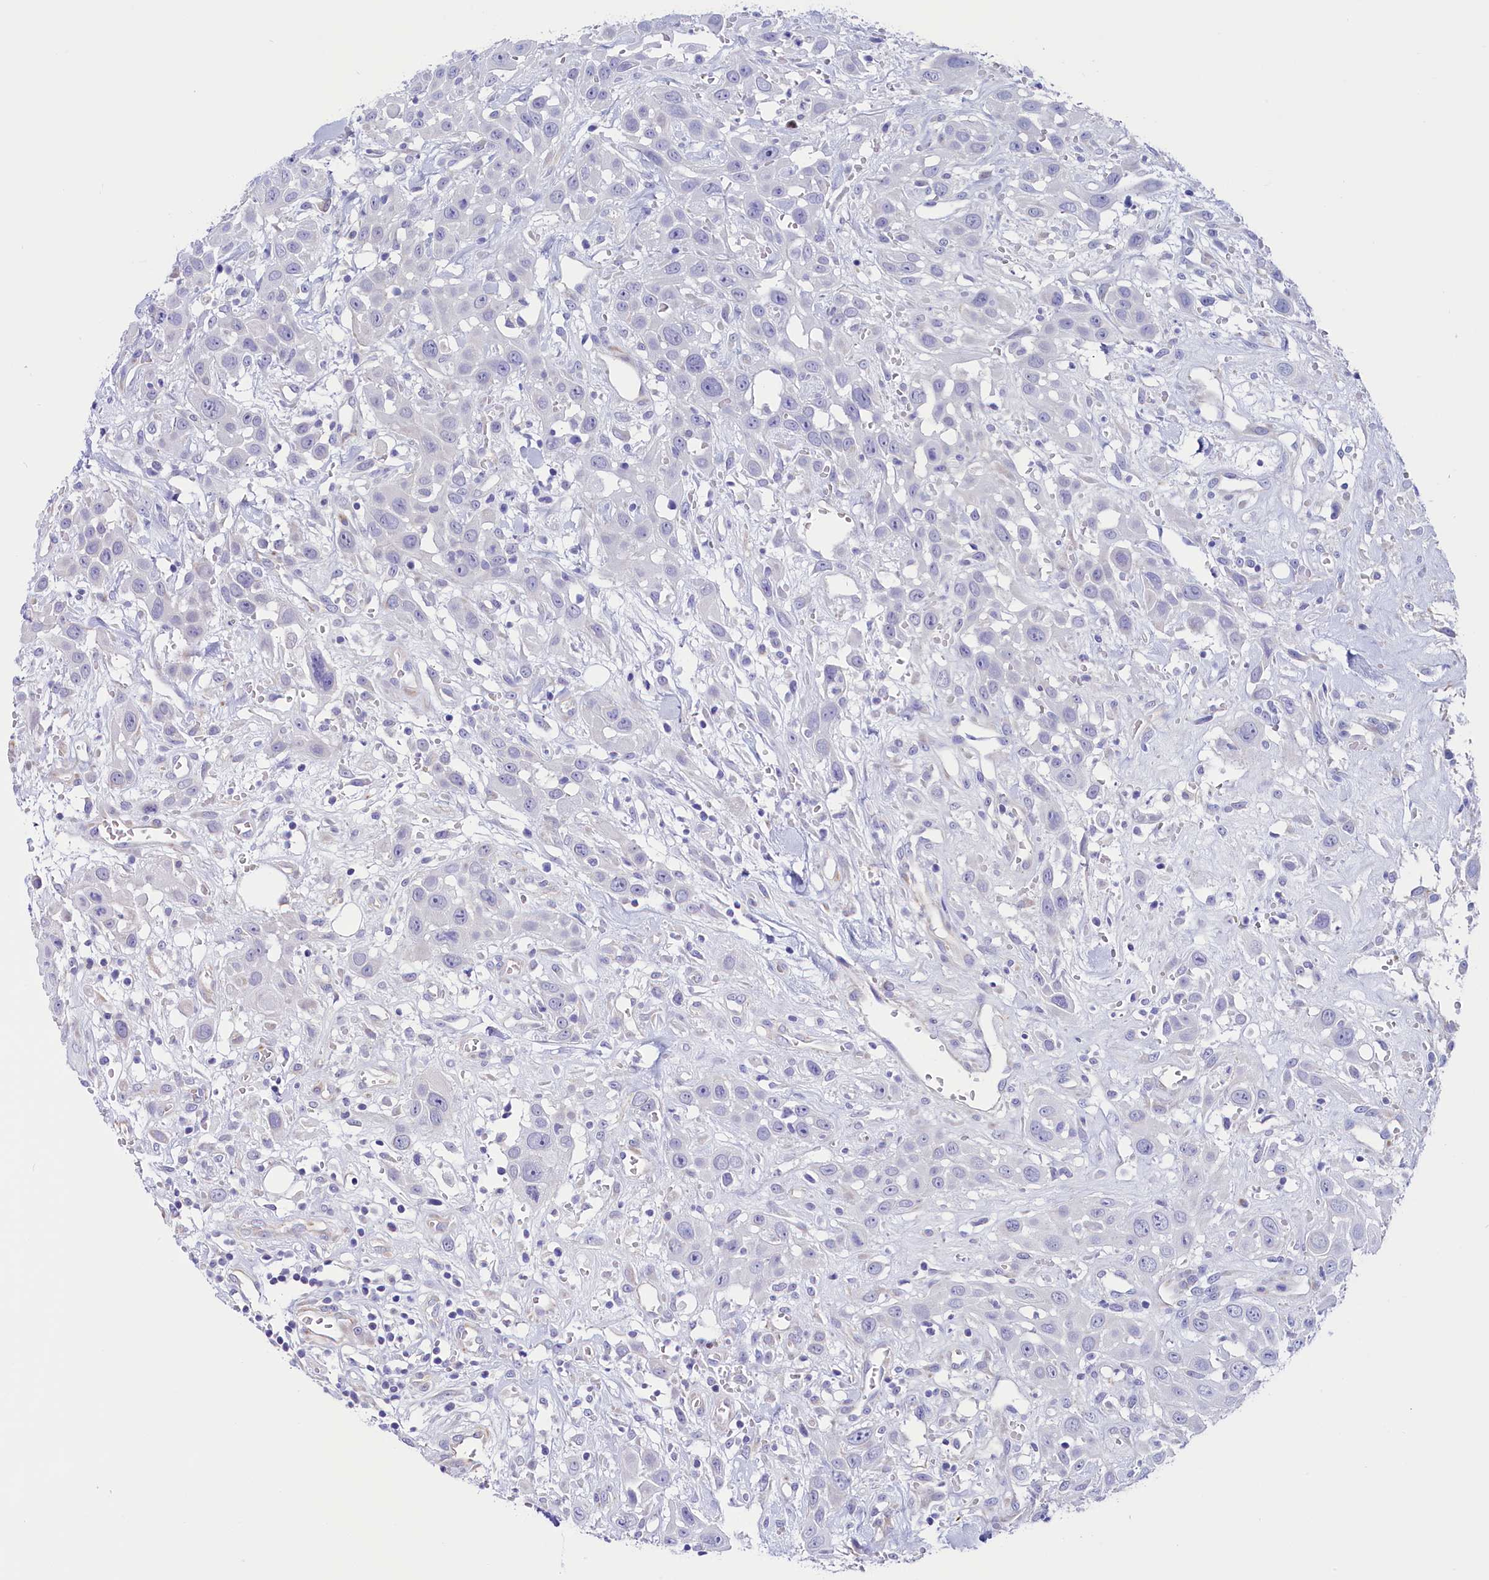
{"staining": {"intensity": "negative", "quantity": "none", "location": "none"}, "tissue": "head and neck cancer", "cell_type": "Tumor cells", "image_type": "cancer", "snomed": [{"axis": "morphology", "description": "Squamous cell carcinoma, NOS"}, {"axis": "topography", "description": "Head-Neck"}], "caption": "The photomicrograph displays no significant positivity in tumor cells of squamous cell carcinoma (head and neck).", "gene": "PDILT", "patient": {"sex": "male", "age": 81}}